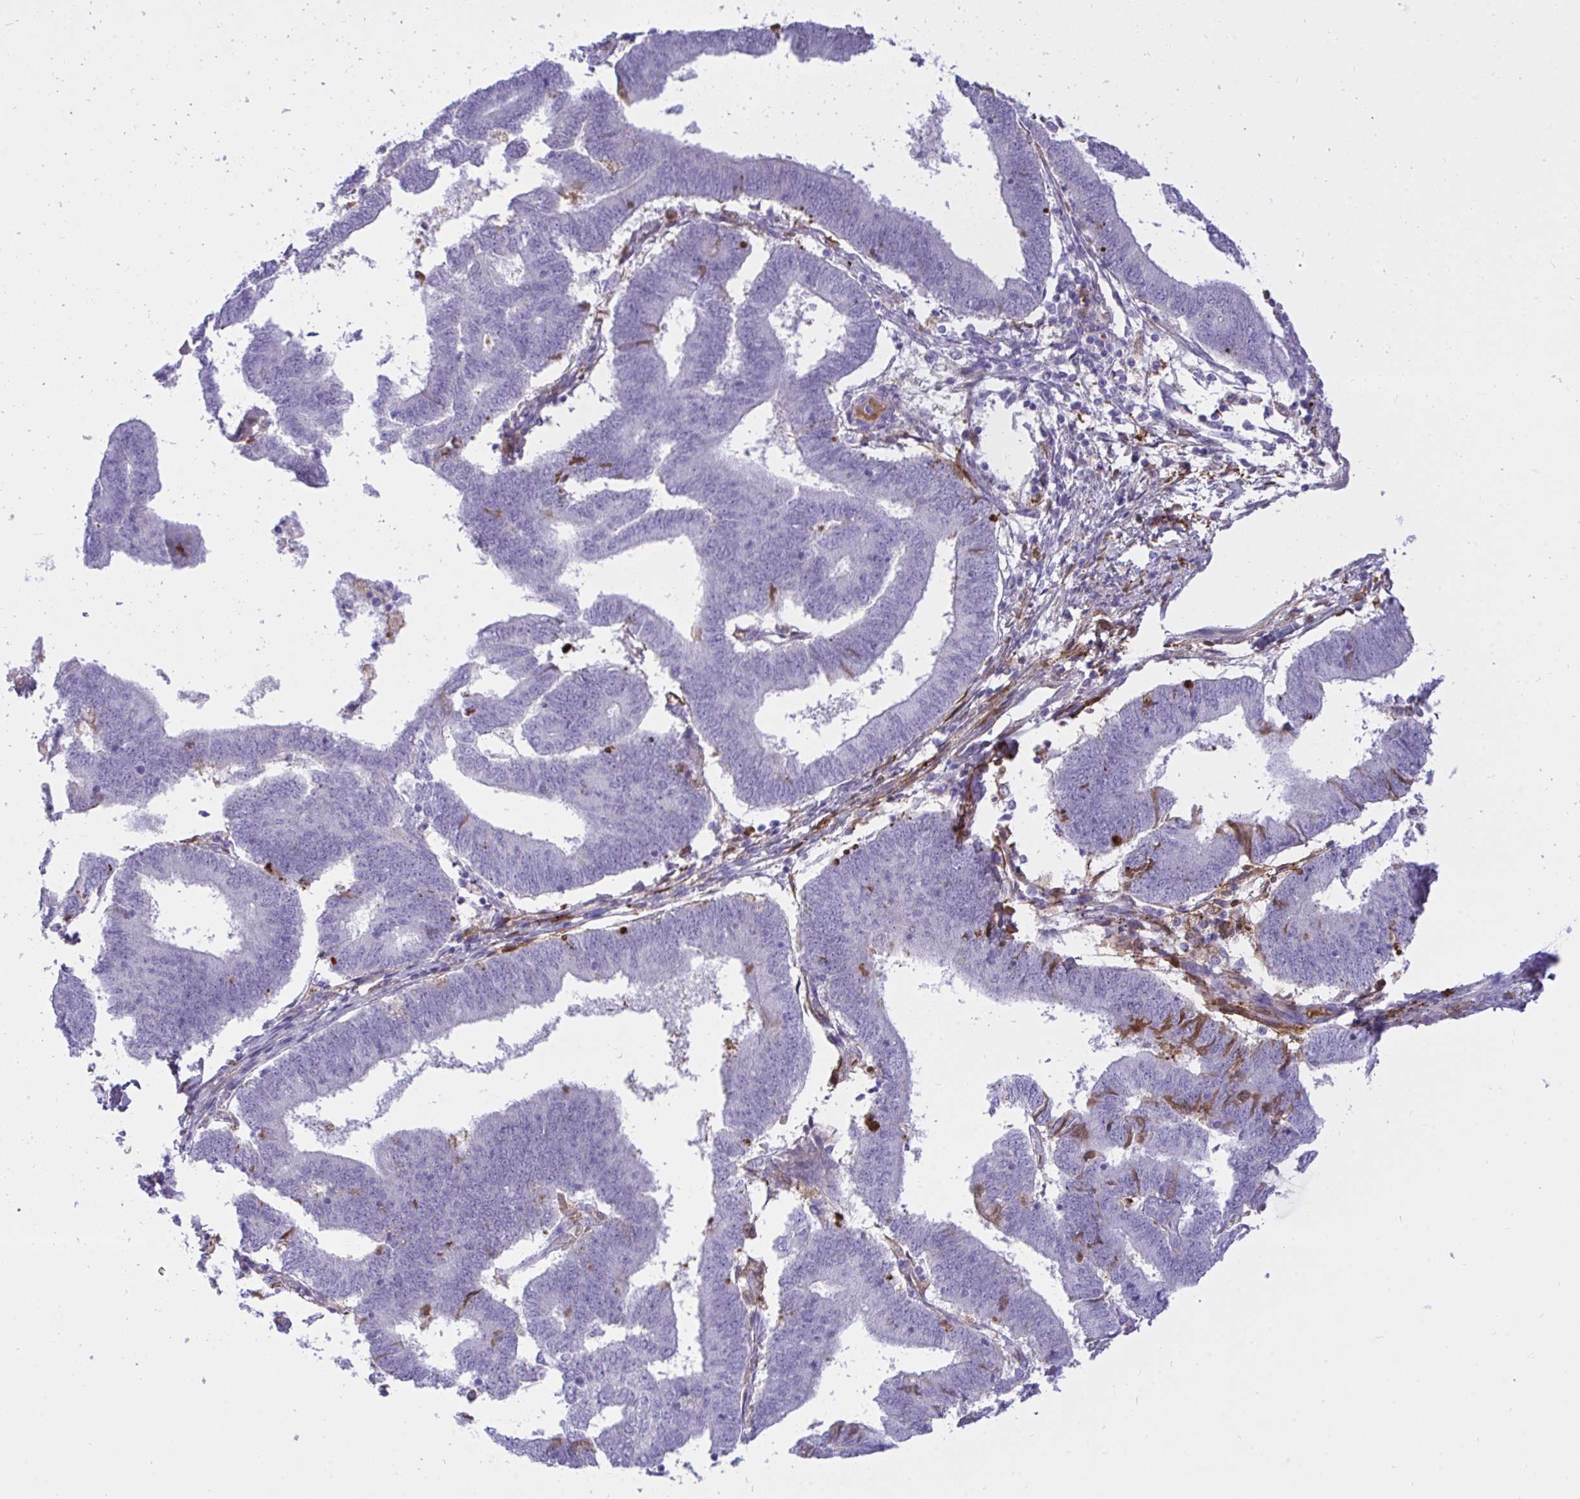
{"staining": {"intensity": "weak", "quantity": "<25%", "location": "cytoplasmic/membranous"}, "tissue": "endometrial cancer", "cell_type": "Tumor cells", "image_type": "cancer", "snomed": [{"axis": "morphology", "description": "Adenocarcinoma, NOS"}, {"axis": "topography", "description": "Endometrium"}], "caption": "Immunohistochemistry (IHC) of adenocarcinoma (endometrial) displays no expression in tumor cells.", "gene": "F2", "patient": {"sex": "female", "age": 70}}